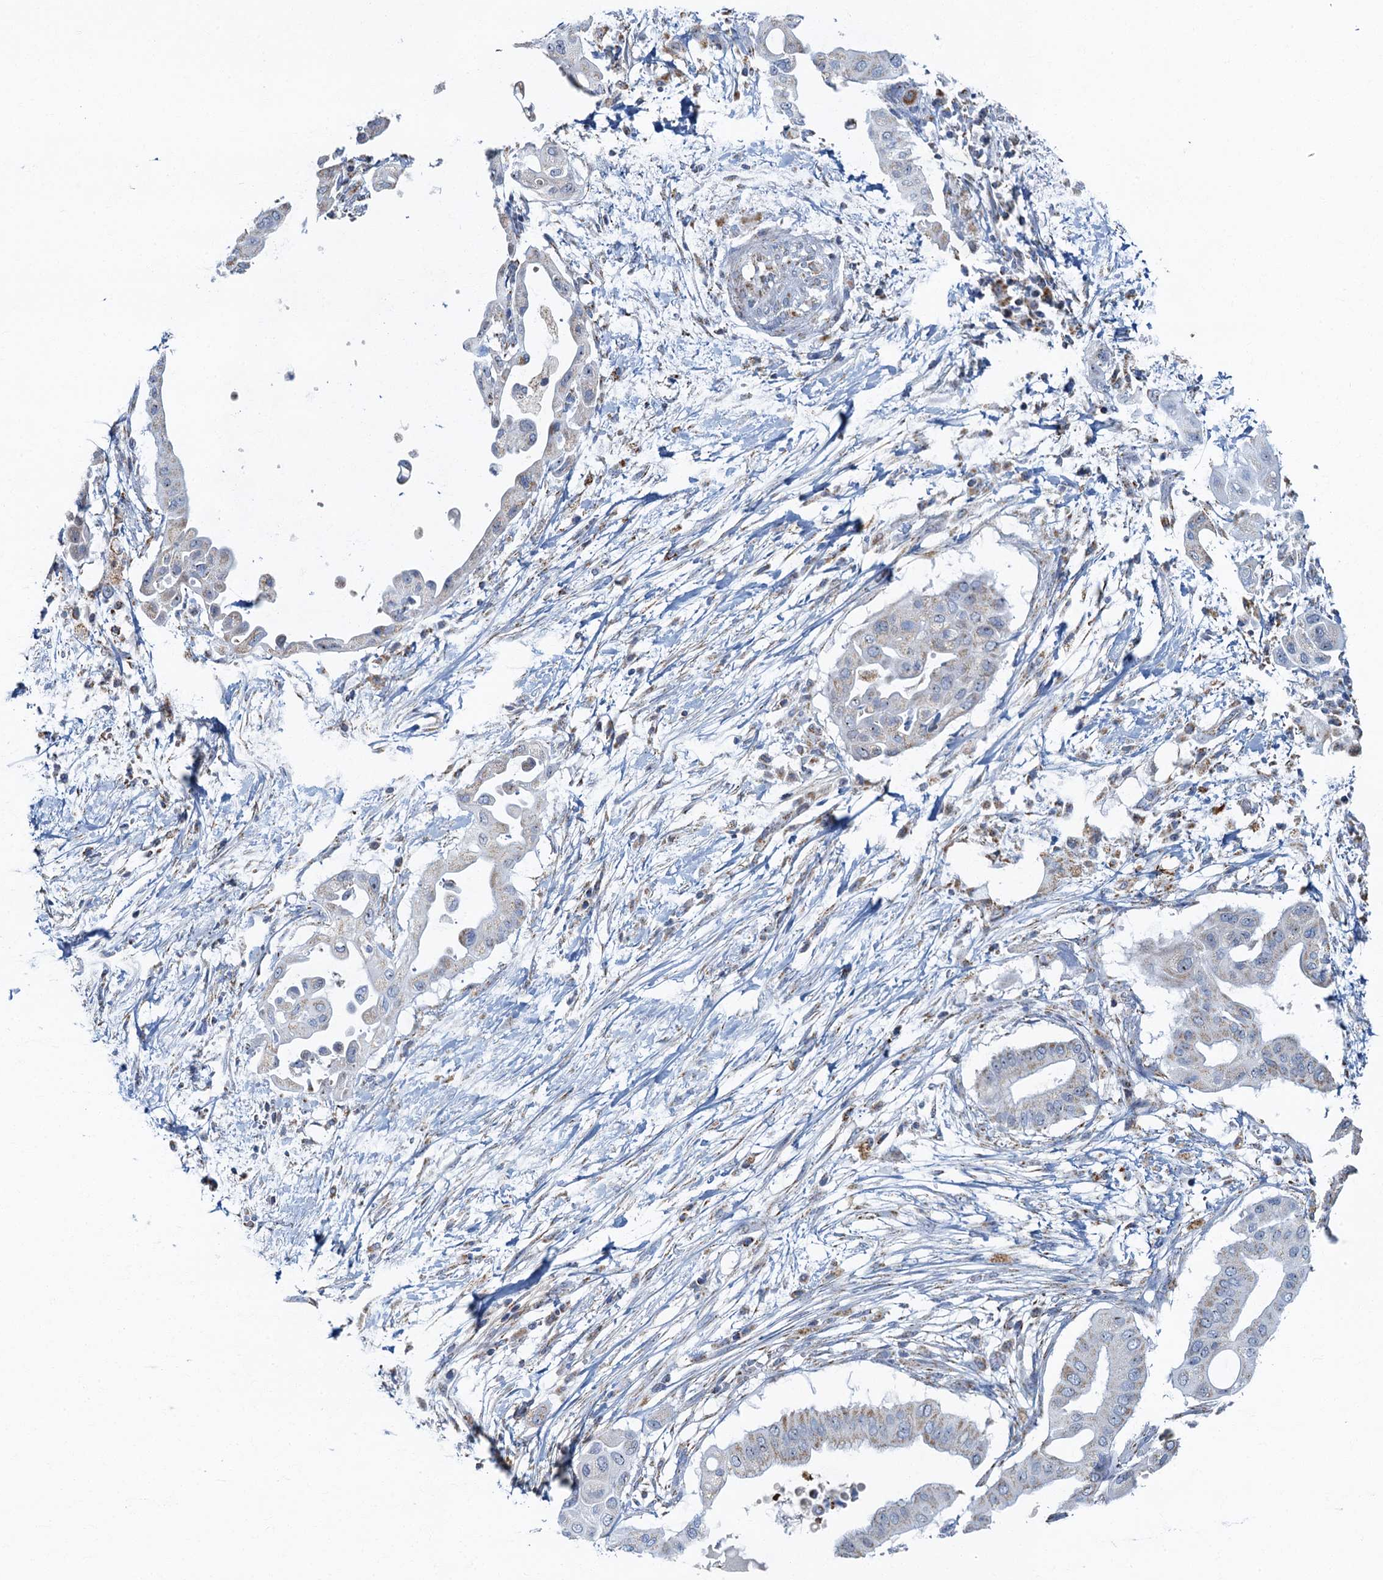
{"staining": {"intensity": "weak", "quantity": "<25%", "location": "cytoplasmic/membranous"}, "tissue": "pancreatic cancer", "cell_type": "Tumor cells", "image_type": "cancer", "snomed": [{"axis": "morphology", "description": "Adenocarcinoma, NOS"}, {"axis": "topography", "description": "Pancreas"}], "caption": "Immunohistochemical staining of human pancreatic adenocarcinoma displays no significant staining in tumor cells.", "gene": "RAD9B", "patient": {"sex": "male", "age": 68}}